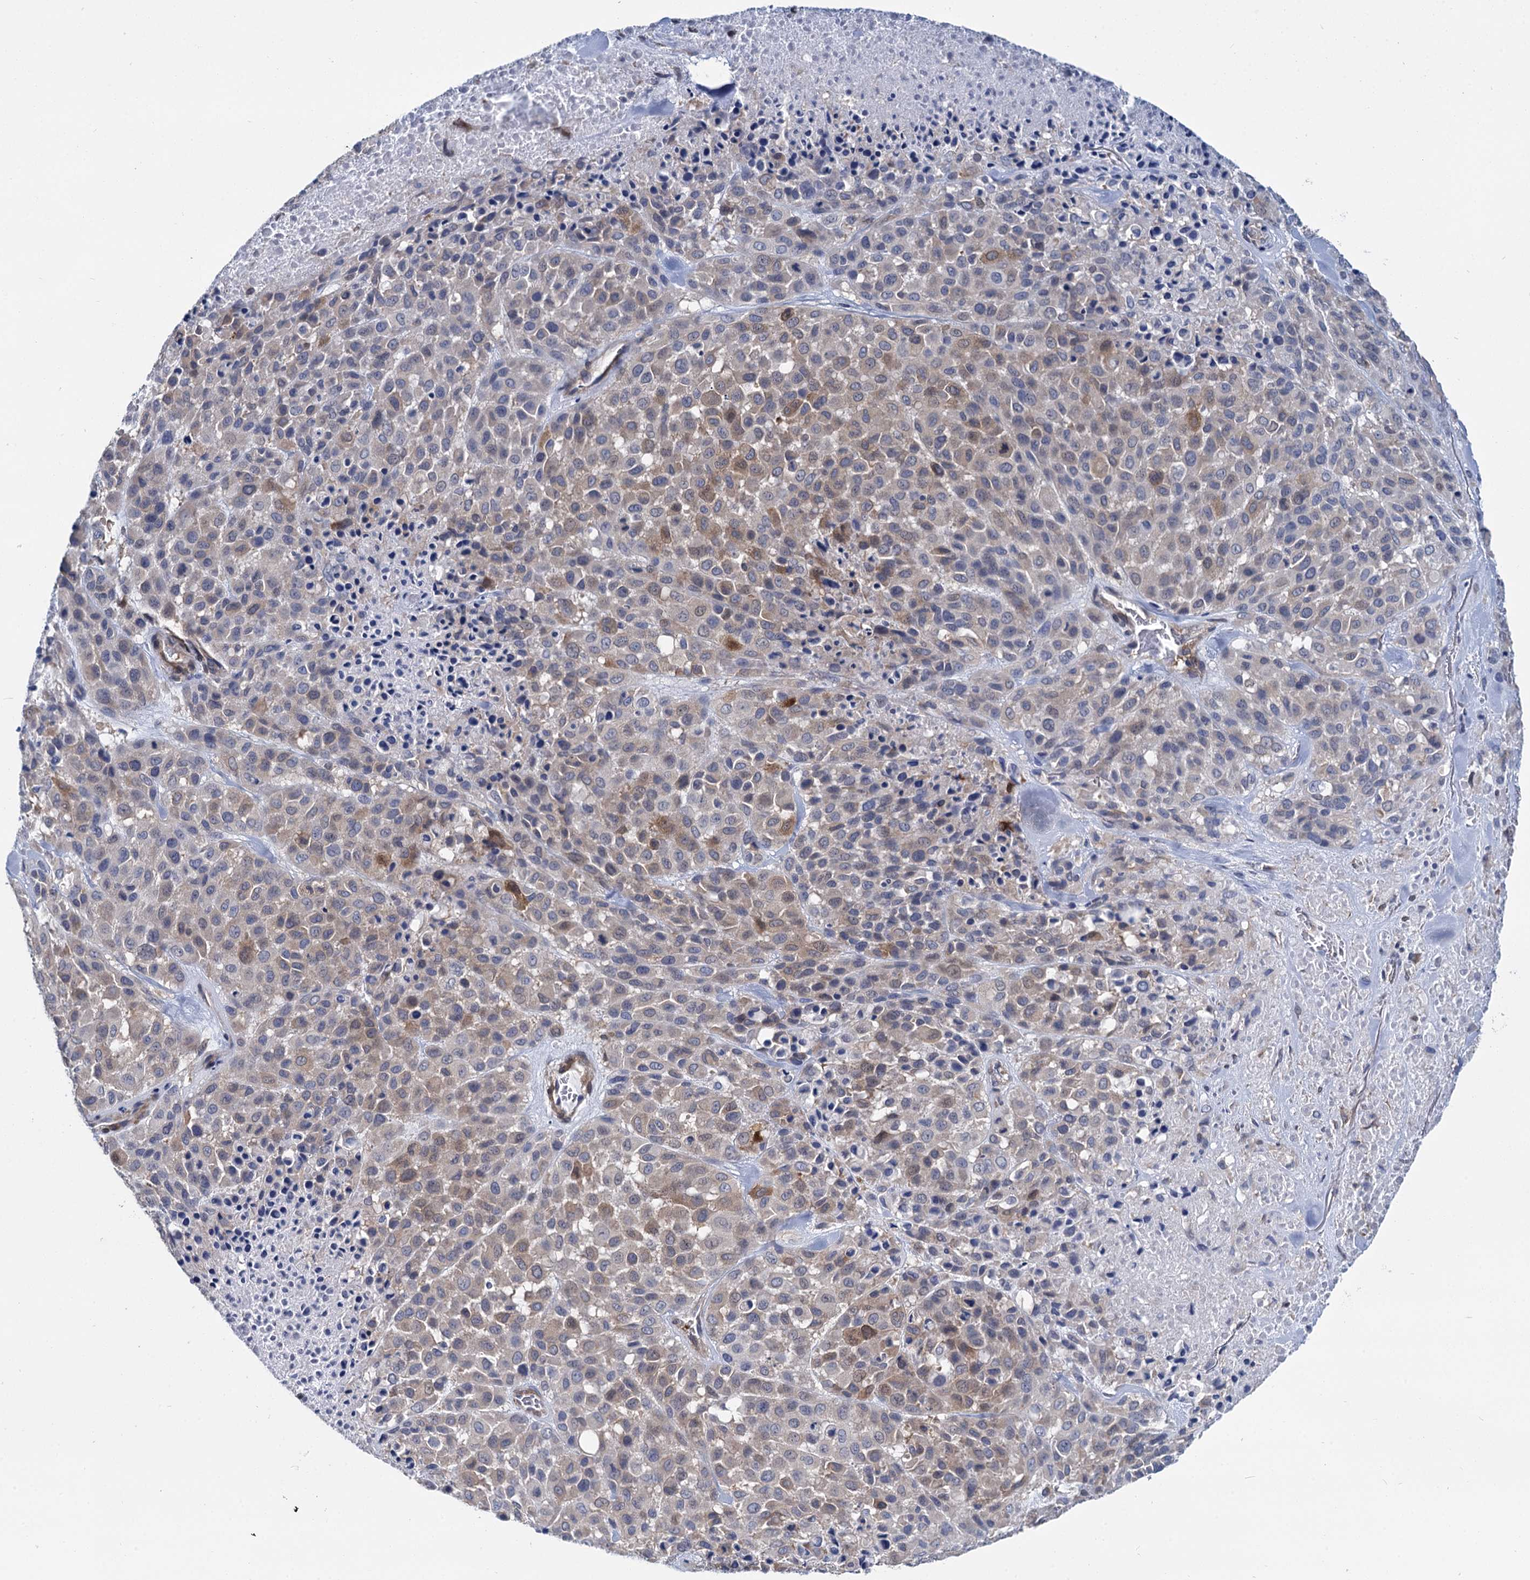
{"staining": {"intensity": "weak", "quantity": "<25%", "location": "cytoplasmic/membranous"}, "tissue": "melanoma", "cell_type": "Tumor cells", "image_type": "cancer", "snomed": [{"axis": "morphology", "description": "Malignant melanoma, Metastatic site"}, {"axis": "topography", "description": "Skin"}], "caption": "Tumor cells are negative for brown protein staining in melanoma.", "gene": "GSTM3", "patient": {"sex": "female", "age": 81}}